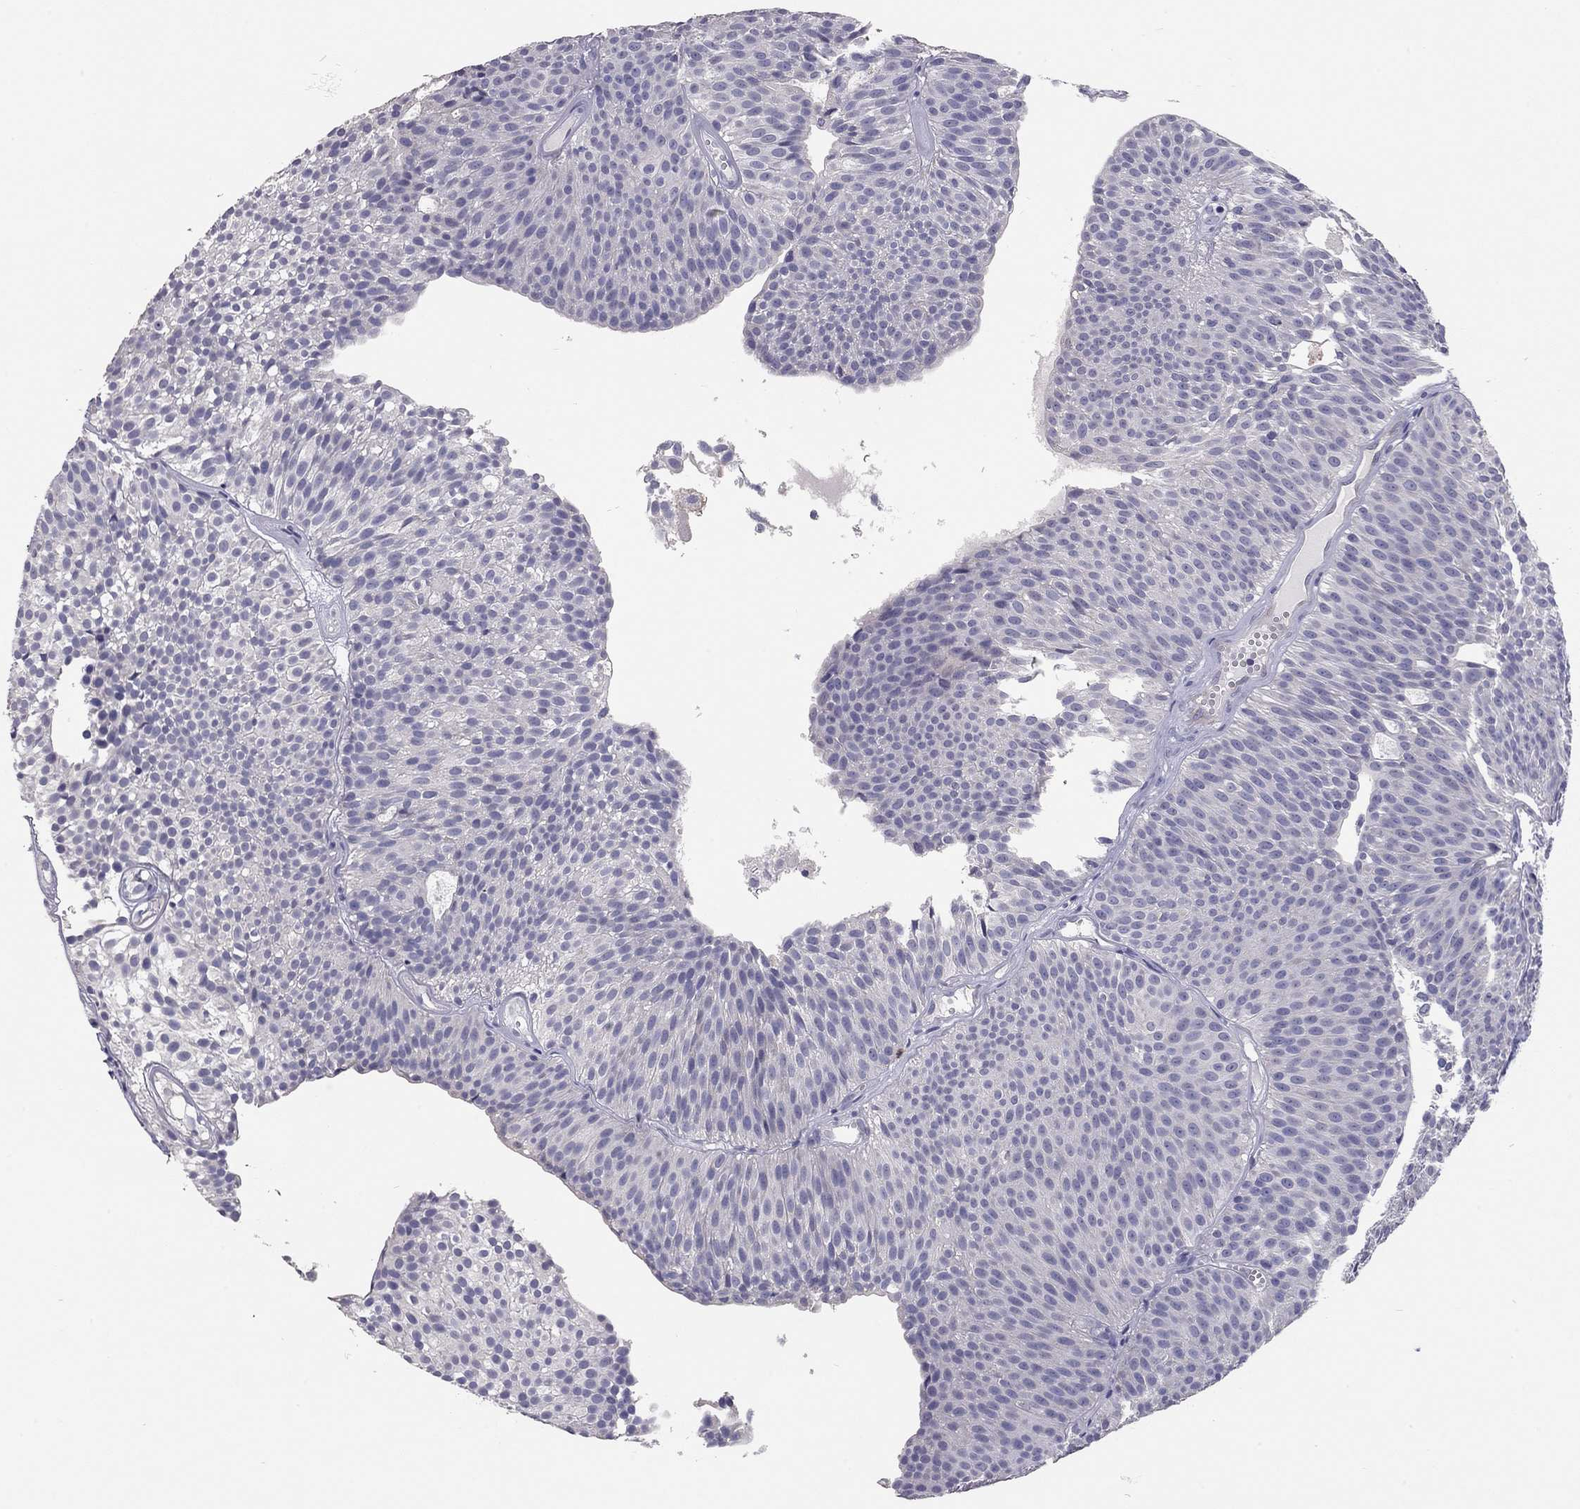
{"staining": {"intensity": "negative", "quantity": "none", "location": "none"}, "tissue": "urothelial cancer", "cell_type": "Tumor cells", "image_type": "cancer", "snomed": [{"axis": "morphology", "description": "Urothelial carcinoma, Low grade"}, {"axis": "topography", "description": "Urinary bladder"}], "caption": "The image reveals no significant expression in tumor cells of urothelial cancer. (Brightfield microscopy of DAB (3,3'-diaminobenzidine) immunohistochemistry at high magnification).", "gene": "SCARB1", "patient": {"sex": "male", "age": 63}}